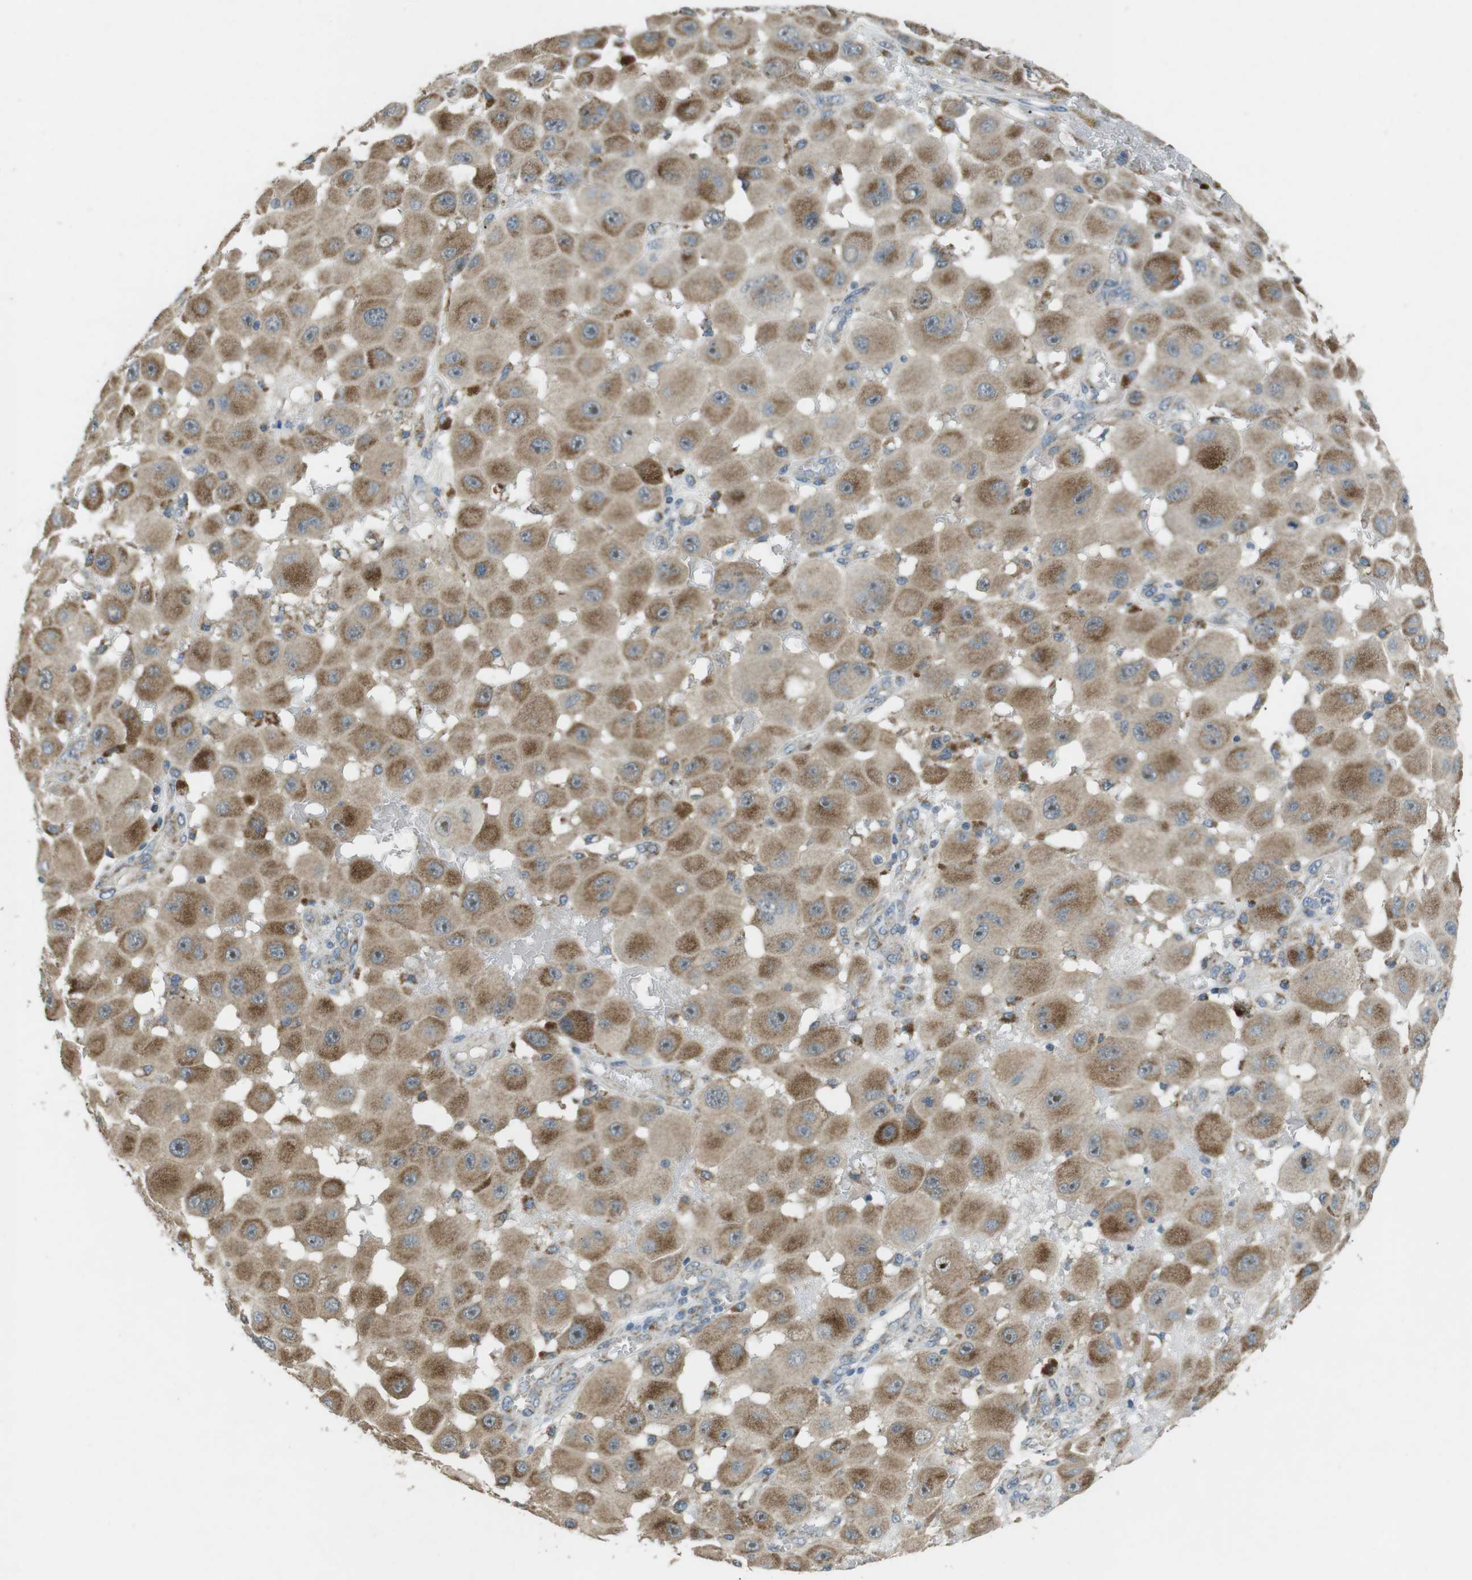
{"staining": {"intensity": "moderate", "quantity": ">75%", "location": "cytoplasmic/membranous"}, "tissue": "melanoma", "cell_type": "Tumor cells", "image_type": "cancer", "snomed": [{"axis": "morphology", "description": "Malignant melanoma, NOS"}, {"axis": "topography", "description": "Skin"}], "caption": "This photomicrograph displays IHC staining of malignant melanoma, with medium moderate cytoplasmic/membranous staining in about >75% of tumor cells.", "gene": "BACE1", "patient": {"sex": "female", "age": 81}}